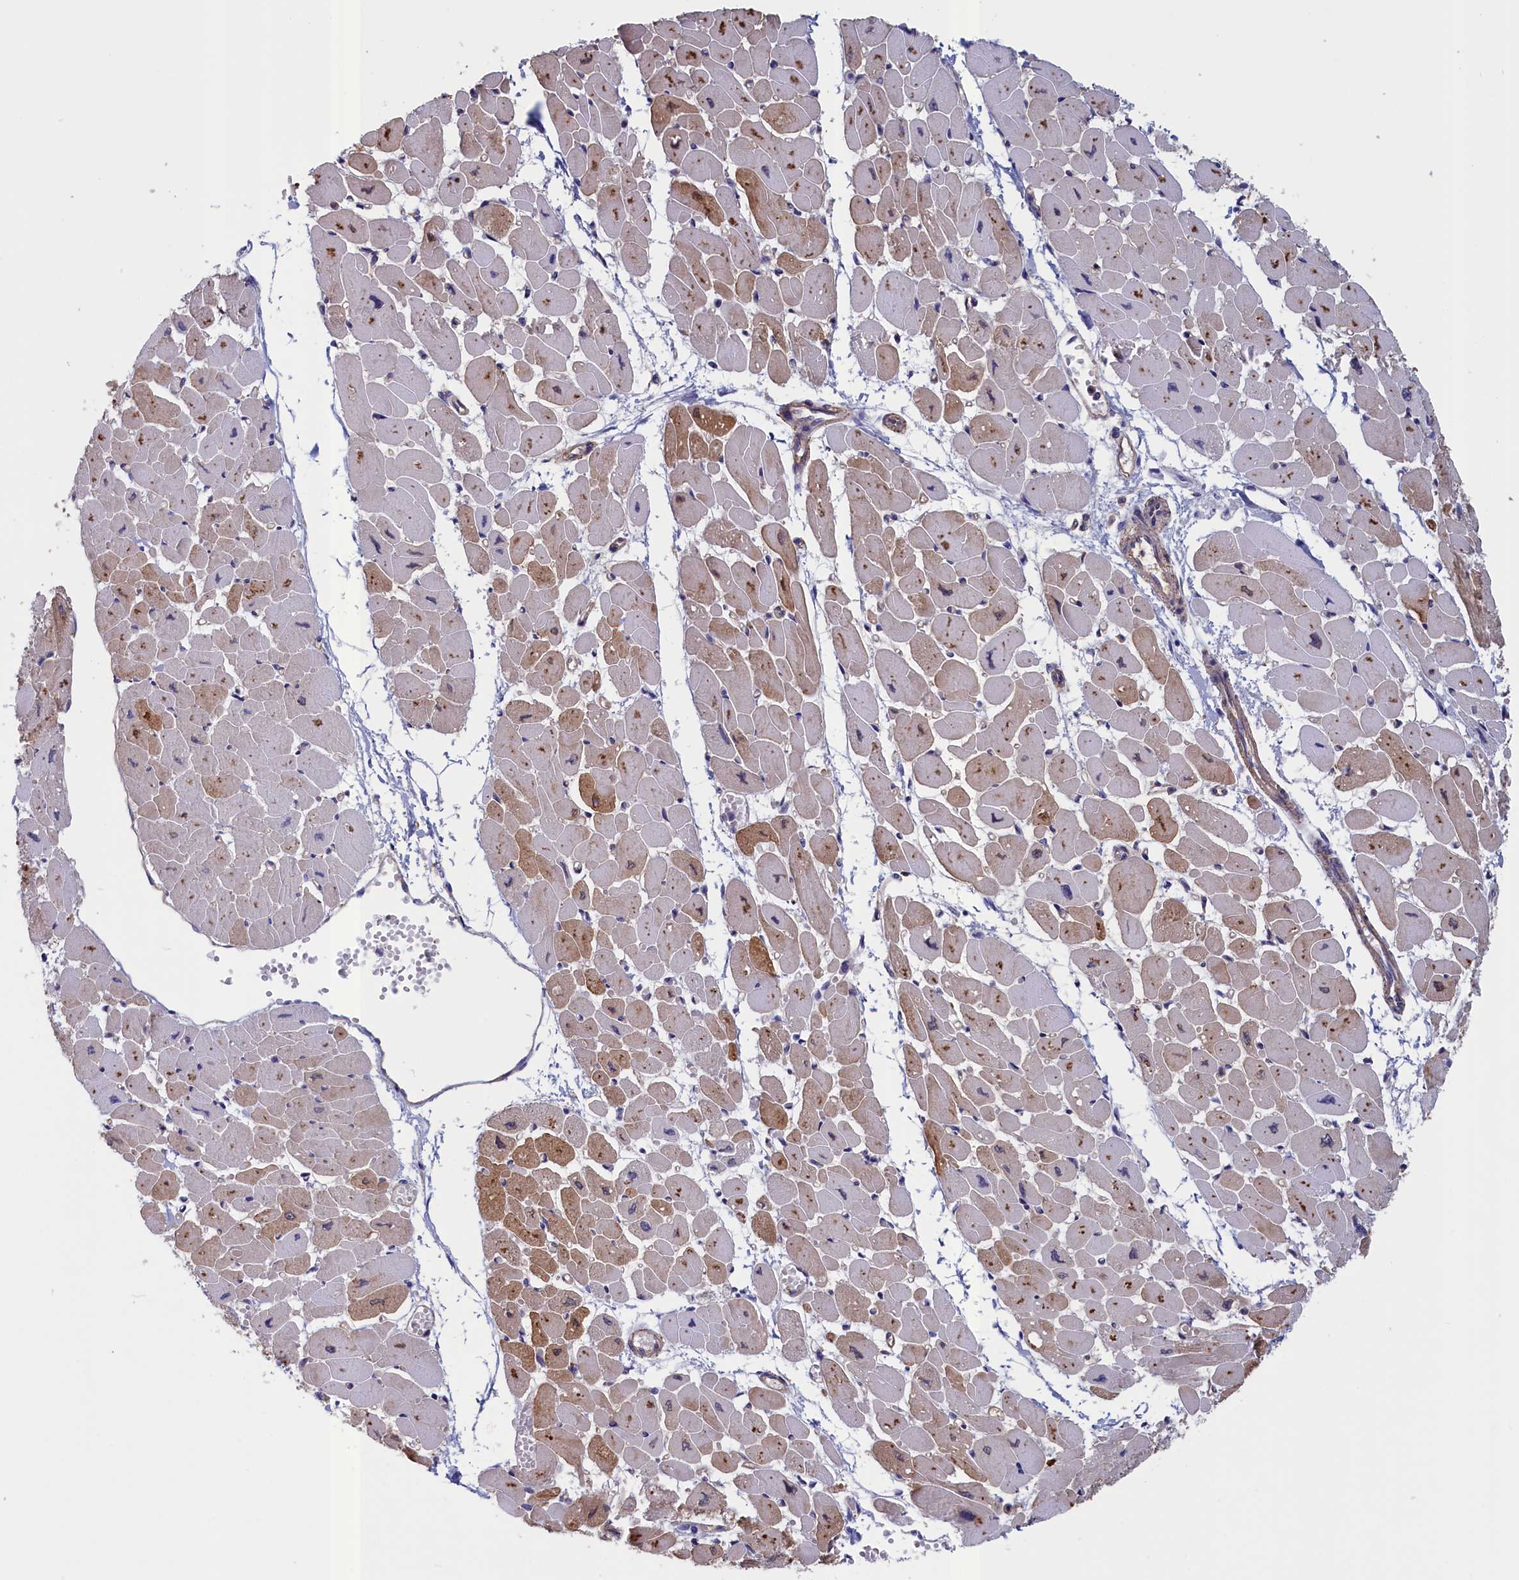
{"staining": {"intensity": "moderate", "quantity": "25%-75%", "location": "cytoplasmic/membranous"}, "tissue": "heart muscle", "cell_type": "Cardiomyocytes", "image_type": "normal", "snomed": [{"axis": "morphology", "description": "Normal tissue, NOS"}, {"axis": "topography", "description": "Heart"}], "caption": "Heart muscle stained with immunohistochemistry (IHC) exhibits moderate cytoplasmic/membranous positivity in about 25%-75% of cardiomyocytes.", "gene": "ANKRD2", "patient": {"sex": "female", "age": 54}}